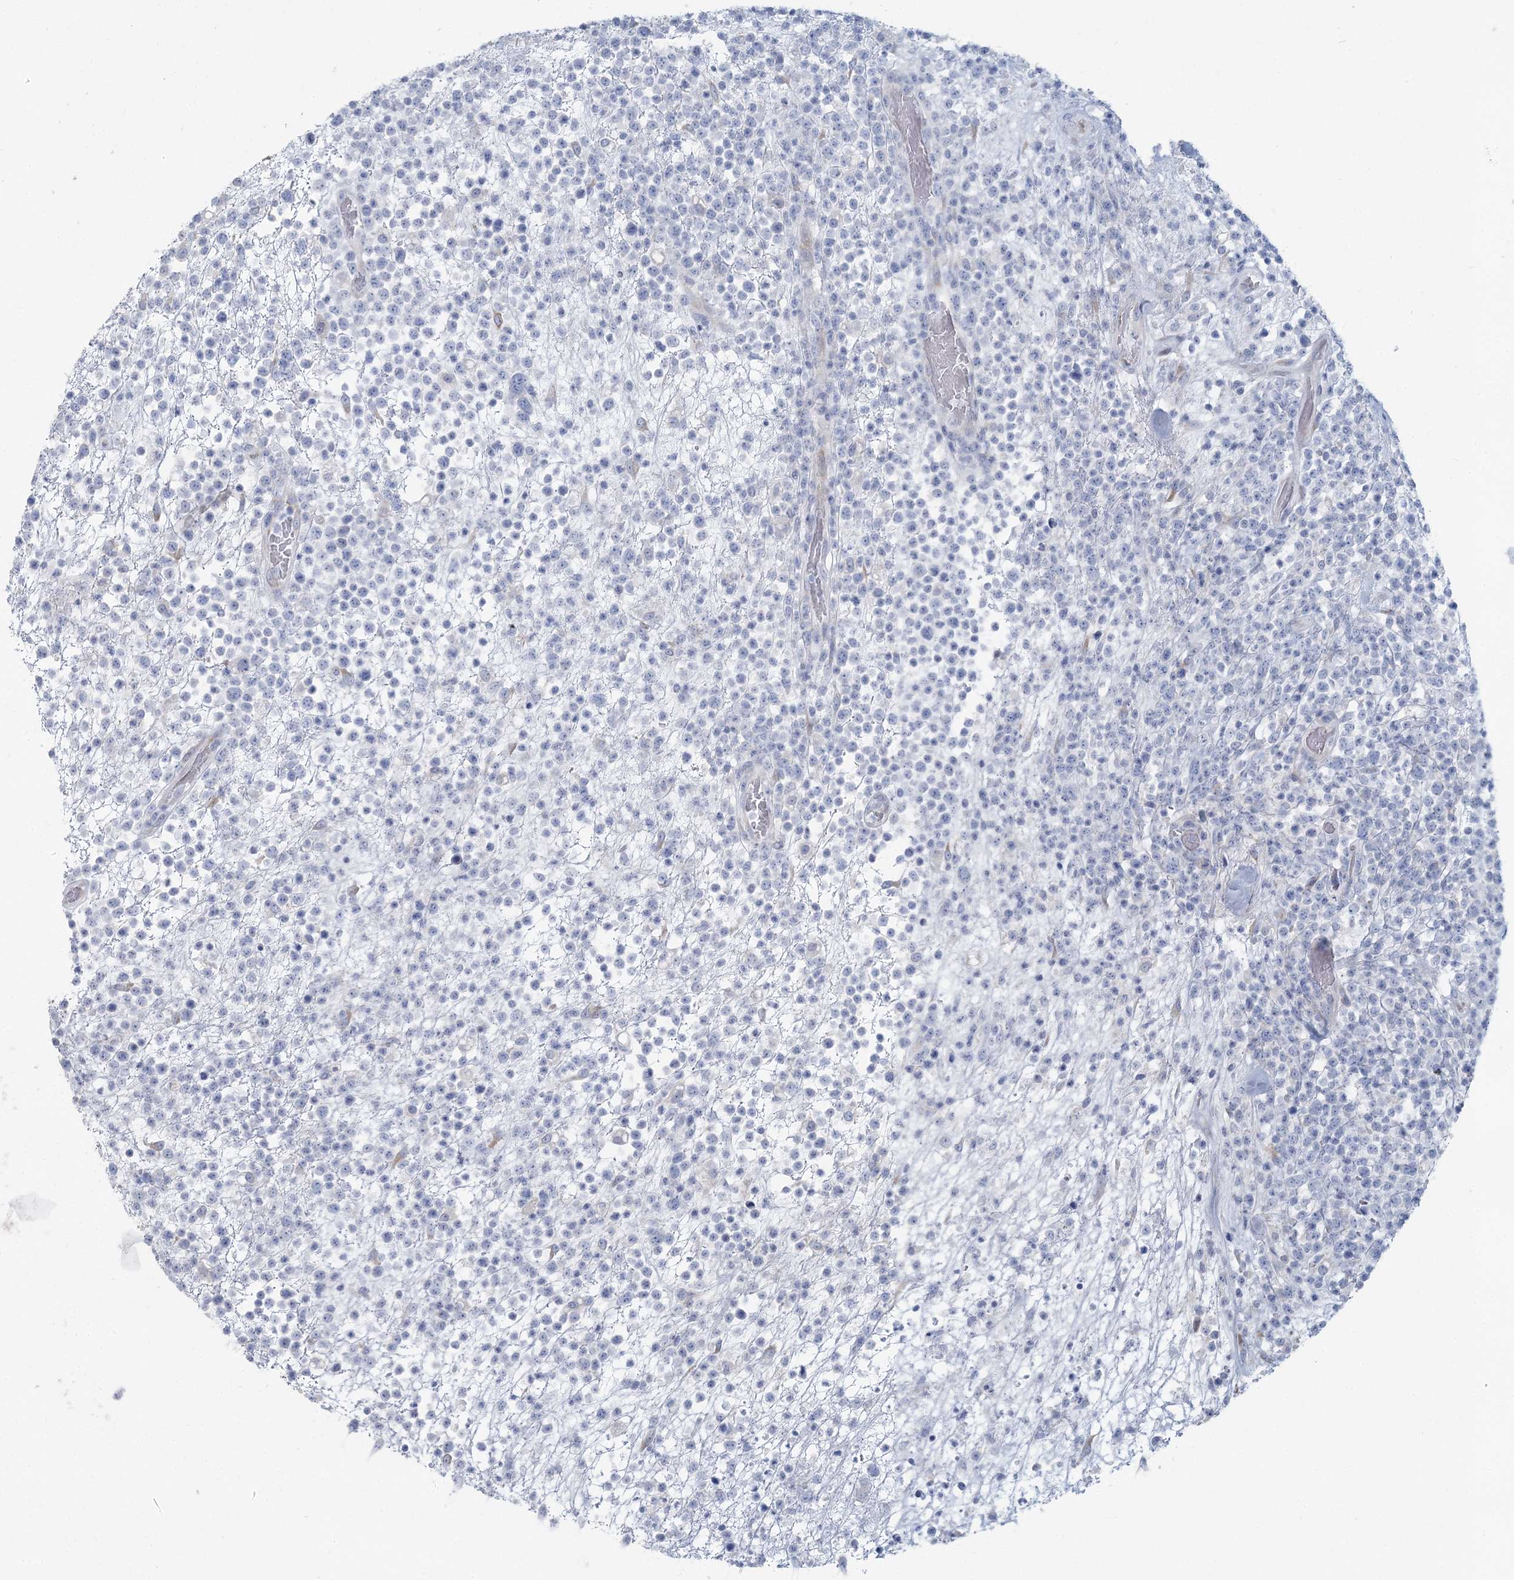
{"staining": {"intensity": "negative", "quantity": "none", "location": "none"}, "tissue": "lymphoma", "cell_type": "Tumor cells", "image_type": "cancer", "snomed": [{"axis": "morphology", "description": "Malignant lymphoma, non-Hodgkin's type, High grade"}, {"axis": "topography", "description": "Colon"}], "caption": "Tumor cells are negative for protein expression in human high-grade malignant lymphoma, non-Hodgkin's type. (Brightfield microscopy of DAB immunohistochemistry (IHC) at high magnification).", "gene": "CMBL", "patient": {"sex": "female", "age": 53}}